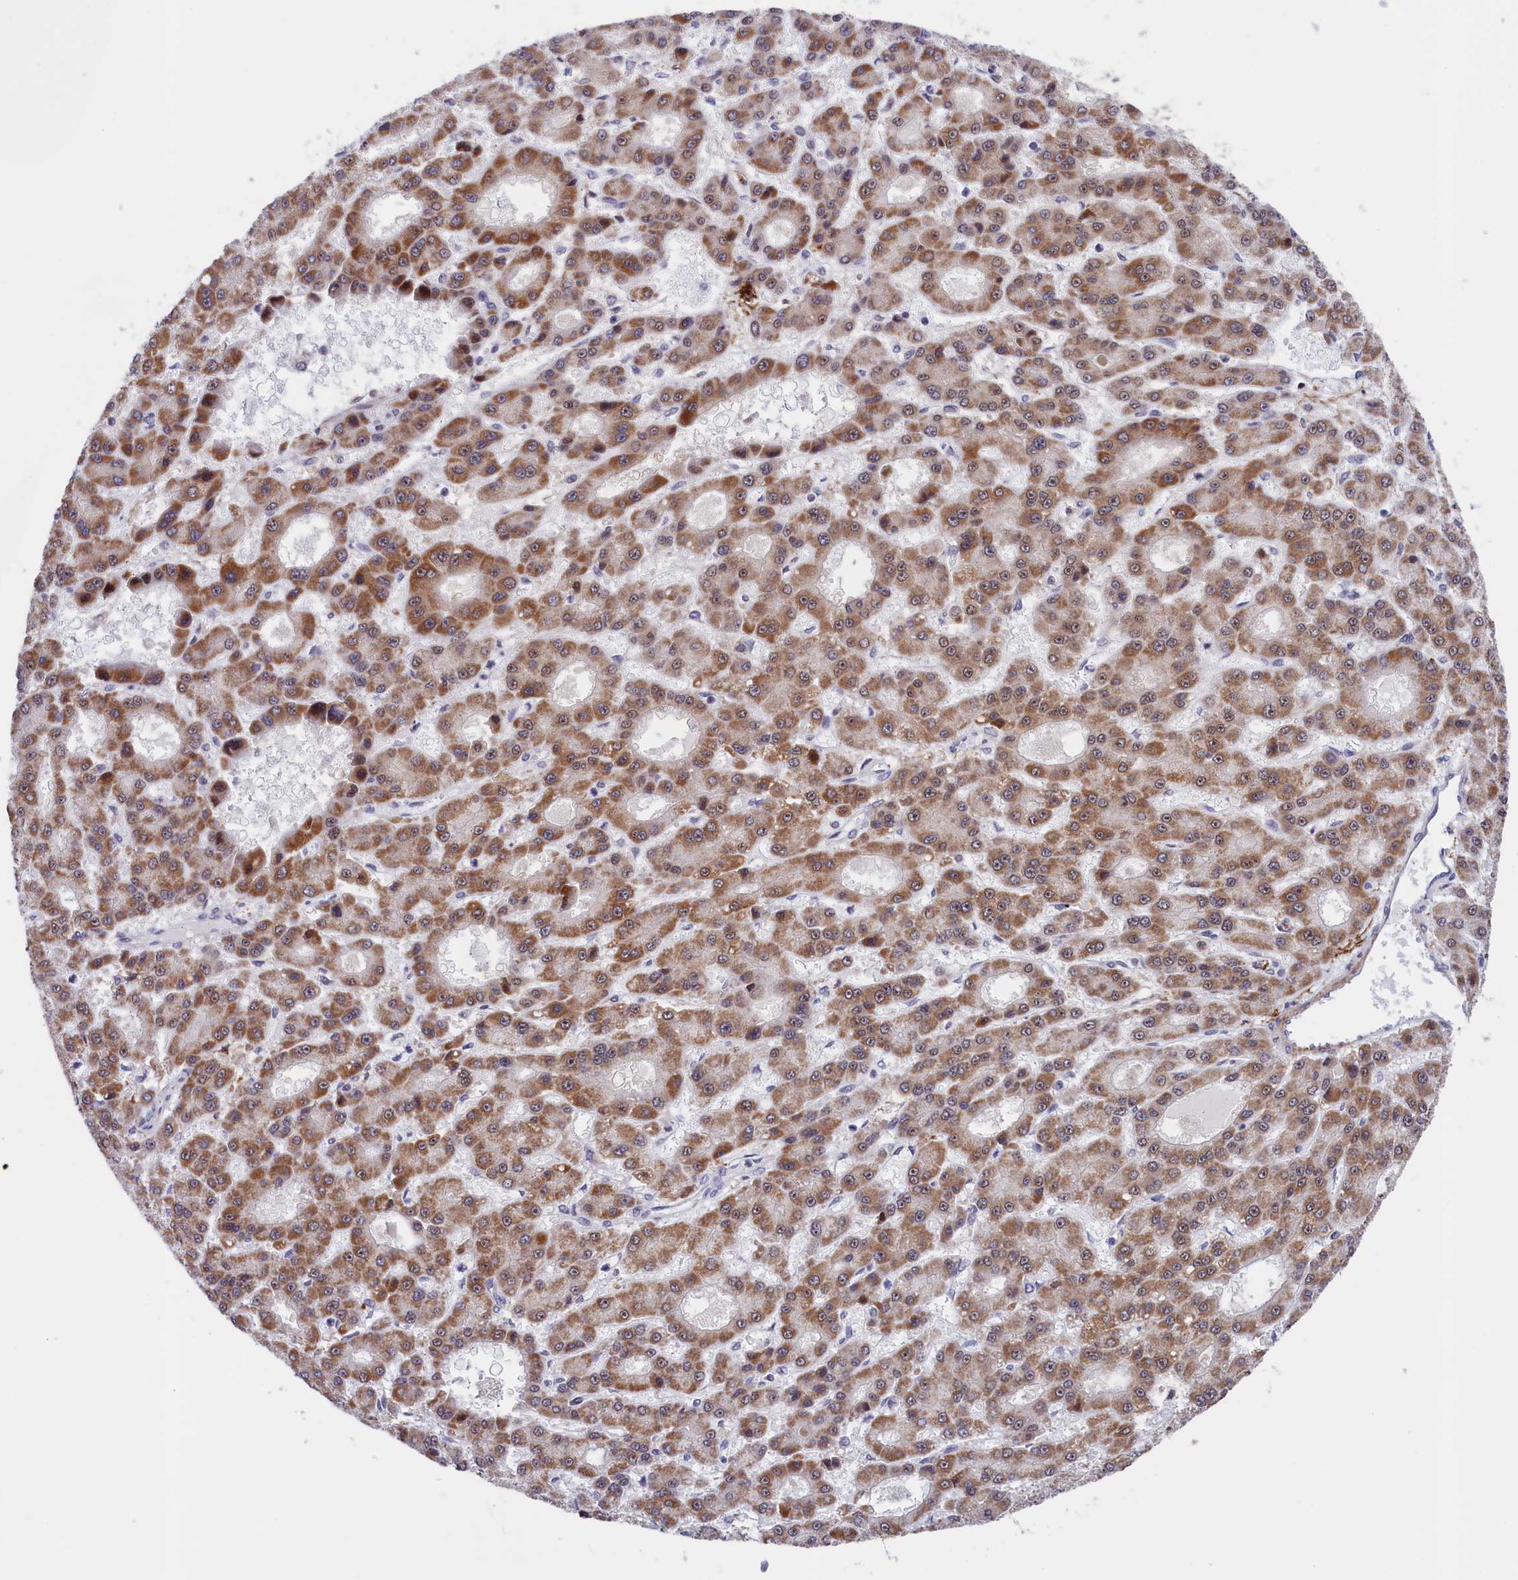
{"staining": {"intensity": "moderate", "quantity": ">75%", "location": "cytoplasmic/membranous"}, "tissue": "liver cancer", "cell_type": "Tumor cells", "image_type": "cancer", "snomed": [{"axis": "morphology", "description": "Carcinoma, Hepatocellular, NOS"}, {"axis": "topography", "description": "Liver"}], "caption": "Liver cancer (hepatocellular carcinoma) stained for a protein shows moderate cytoplasmic/membranous positivity in tumor cells. The staining was performed using DAB (3,3'-diaminobenzidine), with brown indicating positive protein expression. Nuclei are stained blue with hematoxylin.", "gene": "PPAN", "patient": {"sex": "male", "age": 70}}